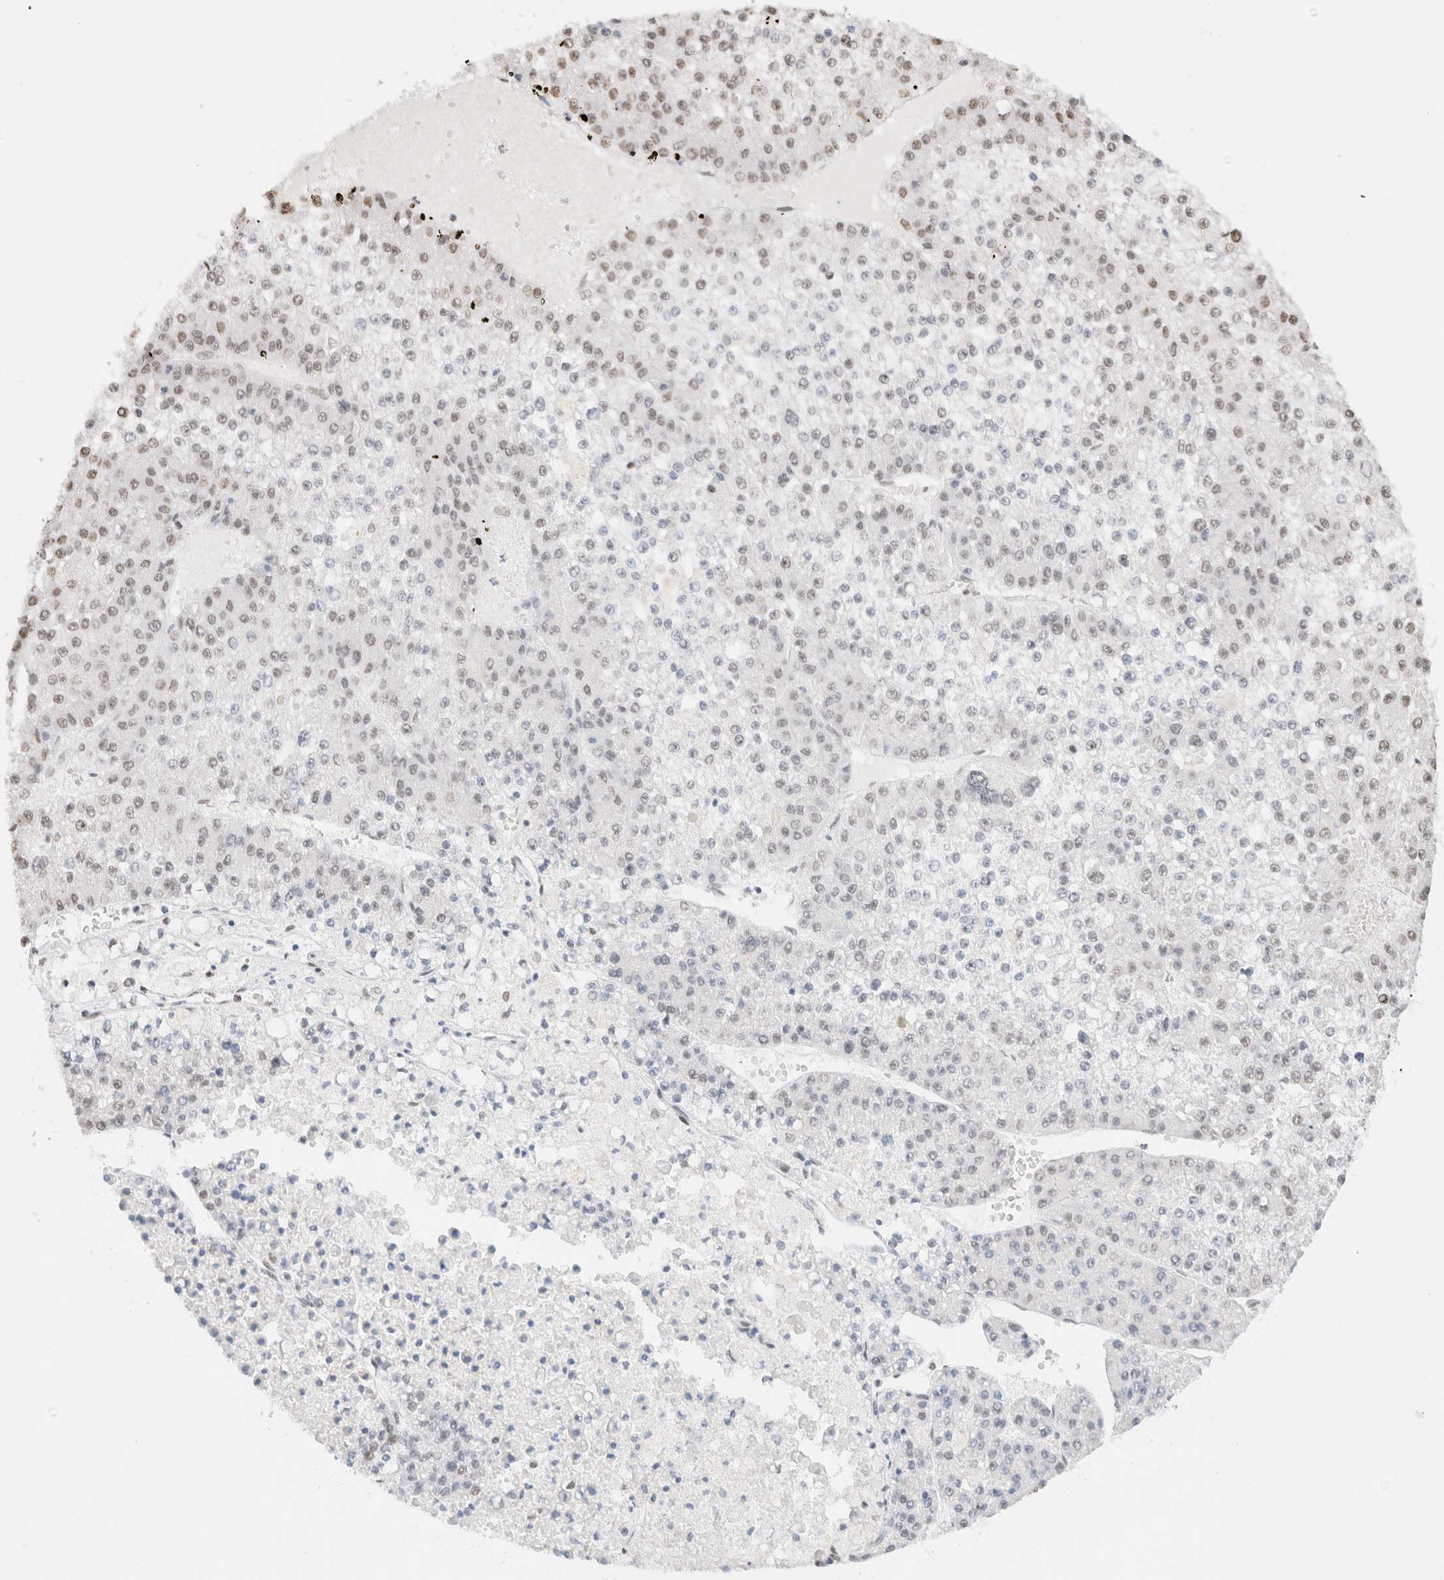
{"staining": {"intensity": "weak", "quantity": "<25%", "location": "nuclear"}, "tissue": "liver cancer", "cell_type": "Tumor cells", "image_type": "cancer", "snomed": [{"axis": "morphology", "description": "Carcinoma, Hepatocellular, NOS"}, {"axis": "topography", "description": "Liver"}], "caption": "A micrograph of hepatocellular carcinoma (liver) stained for a protein demonstrates no brown staining in tumor cells.", "gene": "SUPT3H", "patient": {"sex": "female", "age": 73}}